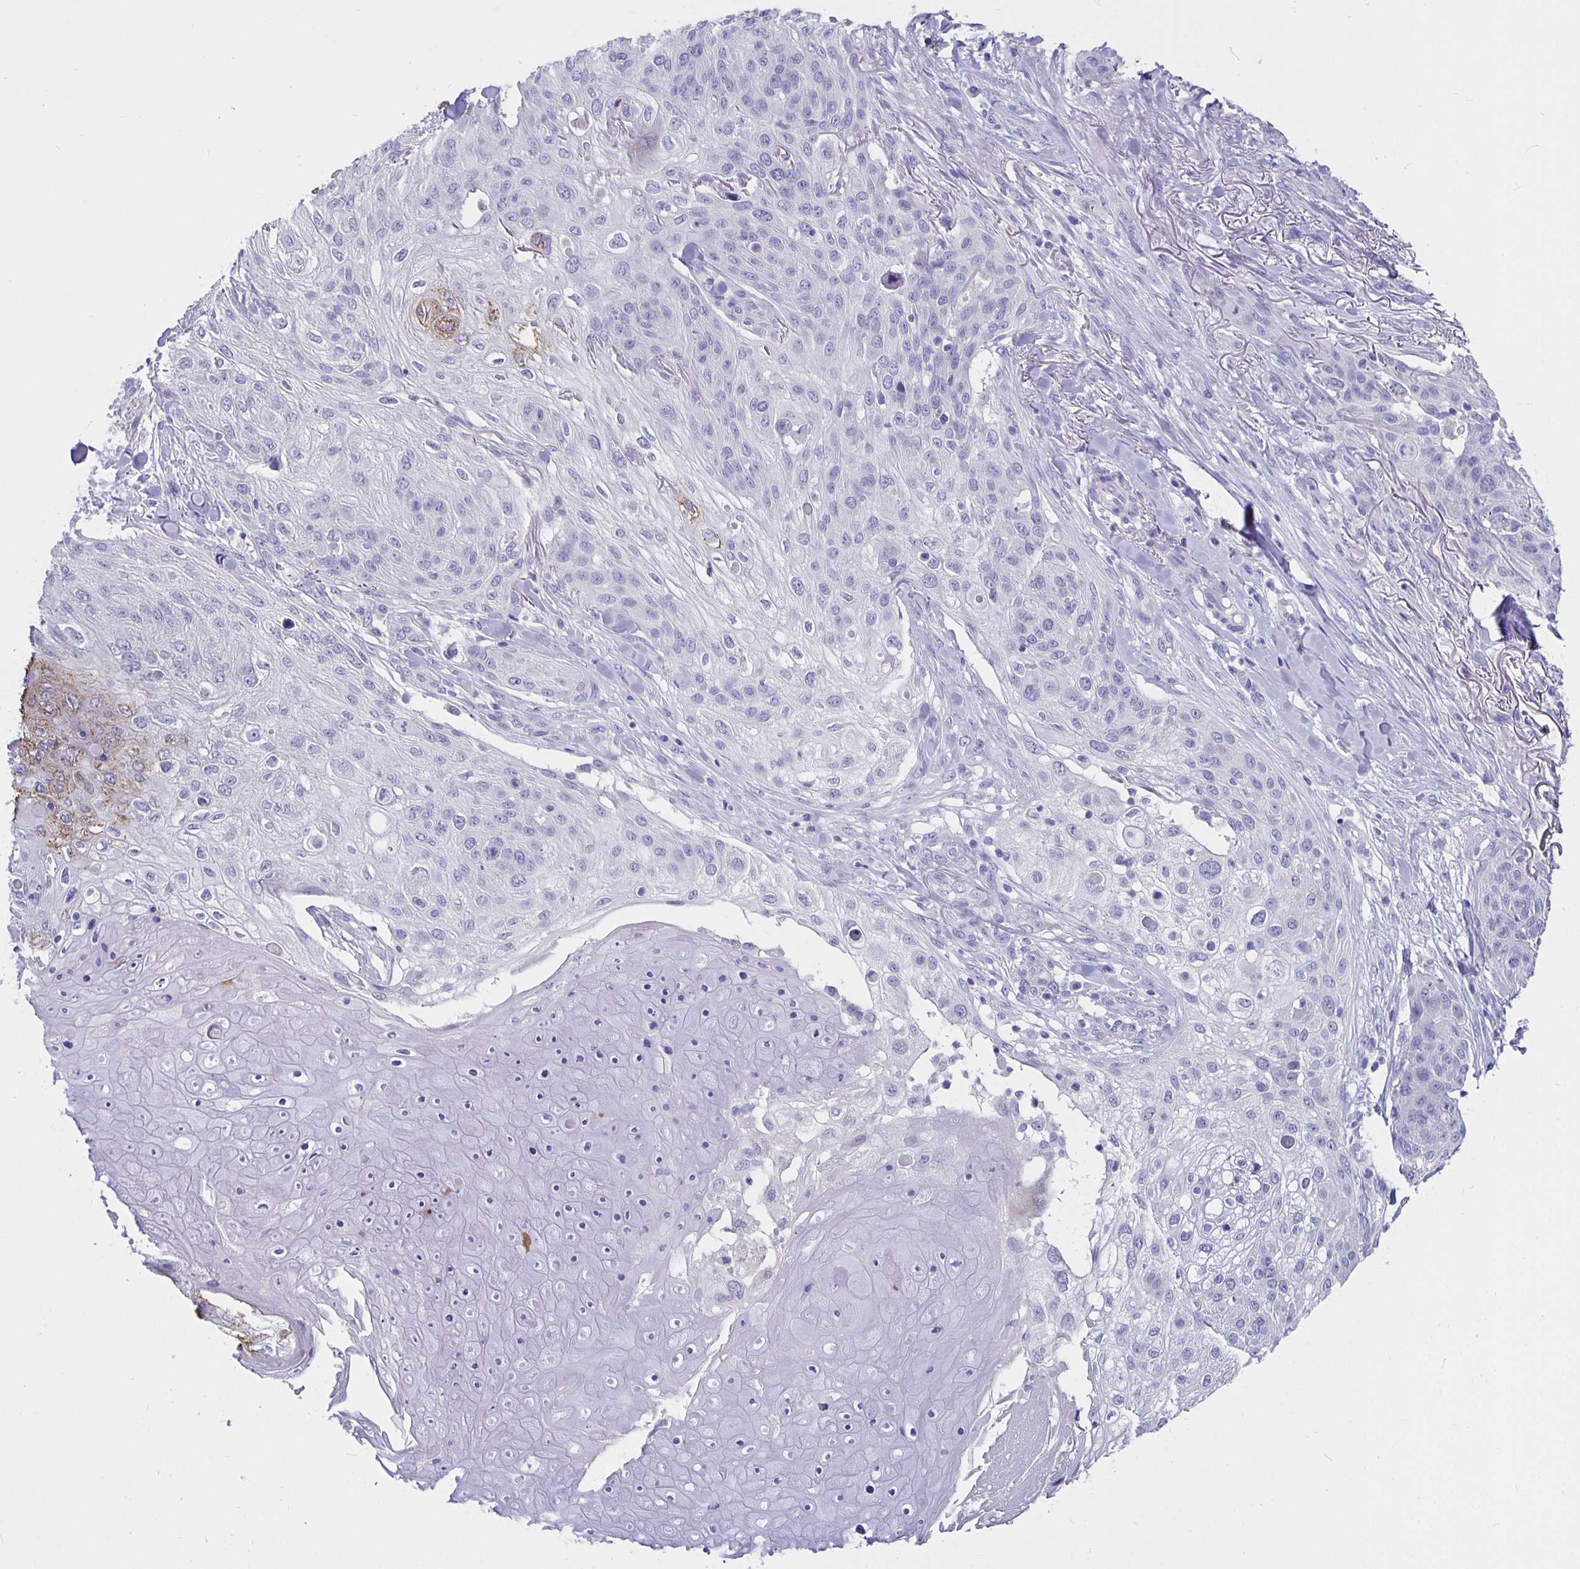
{"staining": {"intensity": "negative", "quantity": "none", "location": "none"}, "tissue": "skin cancer", "cell_type": "Tumor cells", "image_type": "cancer", "snomed": [{"axis": "morphology", "description": "Squamous cell carcinoma, NOS"}, {"axis": "topography", "description": "Skin"}], "caption": "Human skin squamous cell carcinoma stained for a protein using immunohistochemistry demonstrates no positivity in tumor cells.", "gene": "CFAP74", "patient": {"sex": "female", "age": 87}}